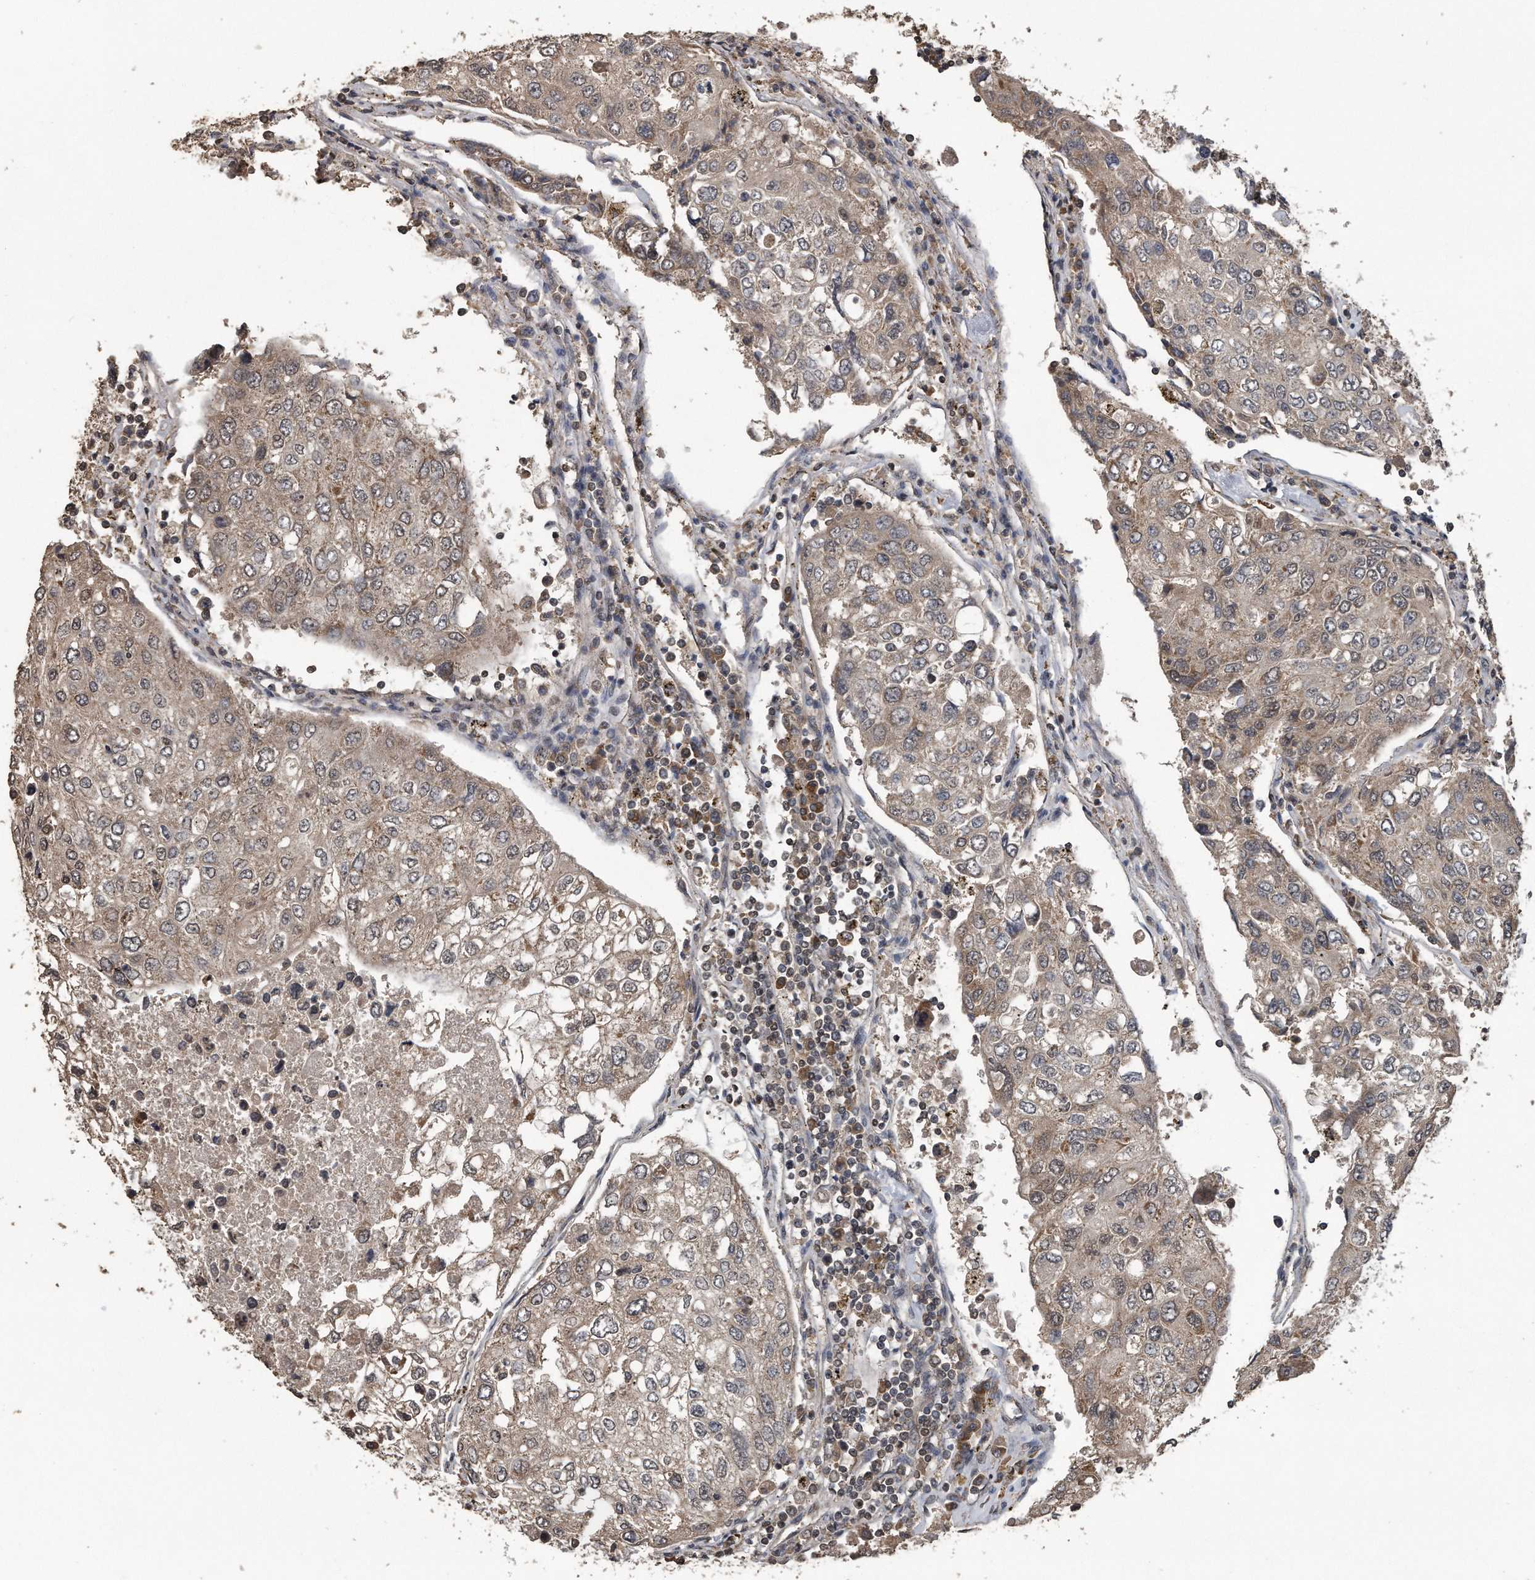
{"staining": {"intensity": "weak", "quantity": "25%-75%", "location": "cytoplasmic/membranous,nuclear"}, "tissue": "urothelial cancer", "cell_type": "Tumor cells", "image_type": "cancer", "snomed": [{"axis": "morphology", "description": "Urothelial carcinoma, High grade"}, {"axis": "topography", "description": "Lymph node"}, {"axis": "topography", "description": "Urinary bladder"}], "caption": "Immunohistochemistry of human urothelial carcinoma (high-grade) shows low levels of weak cytoplasmic/membranous and nuclear staining in approximately 25%-75% of tumor cells.", "gene": "CRYZL1", "patient": {"sex": "male", "age": 51}}